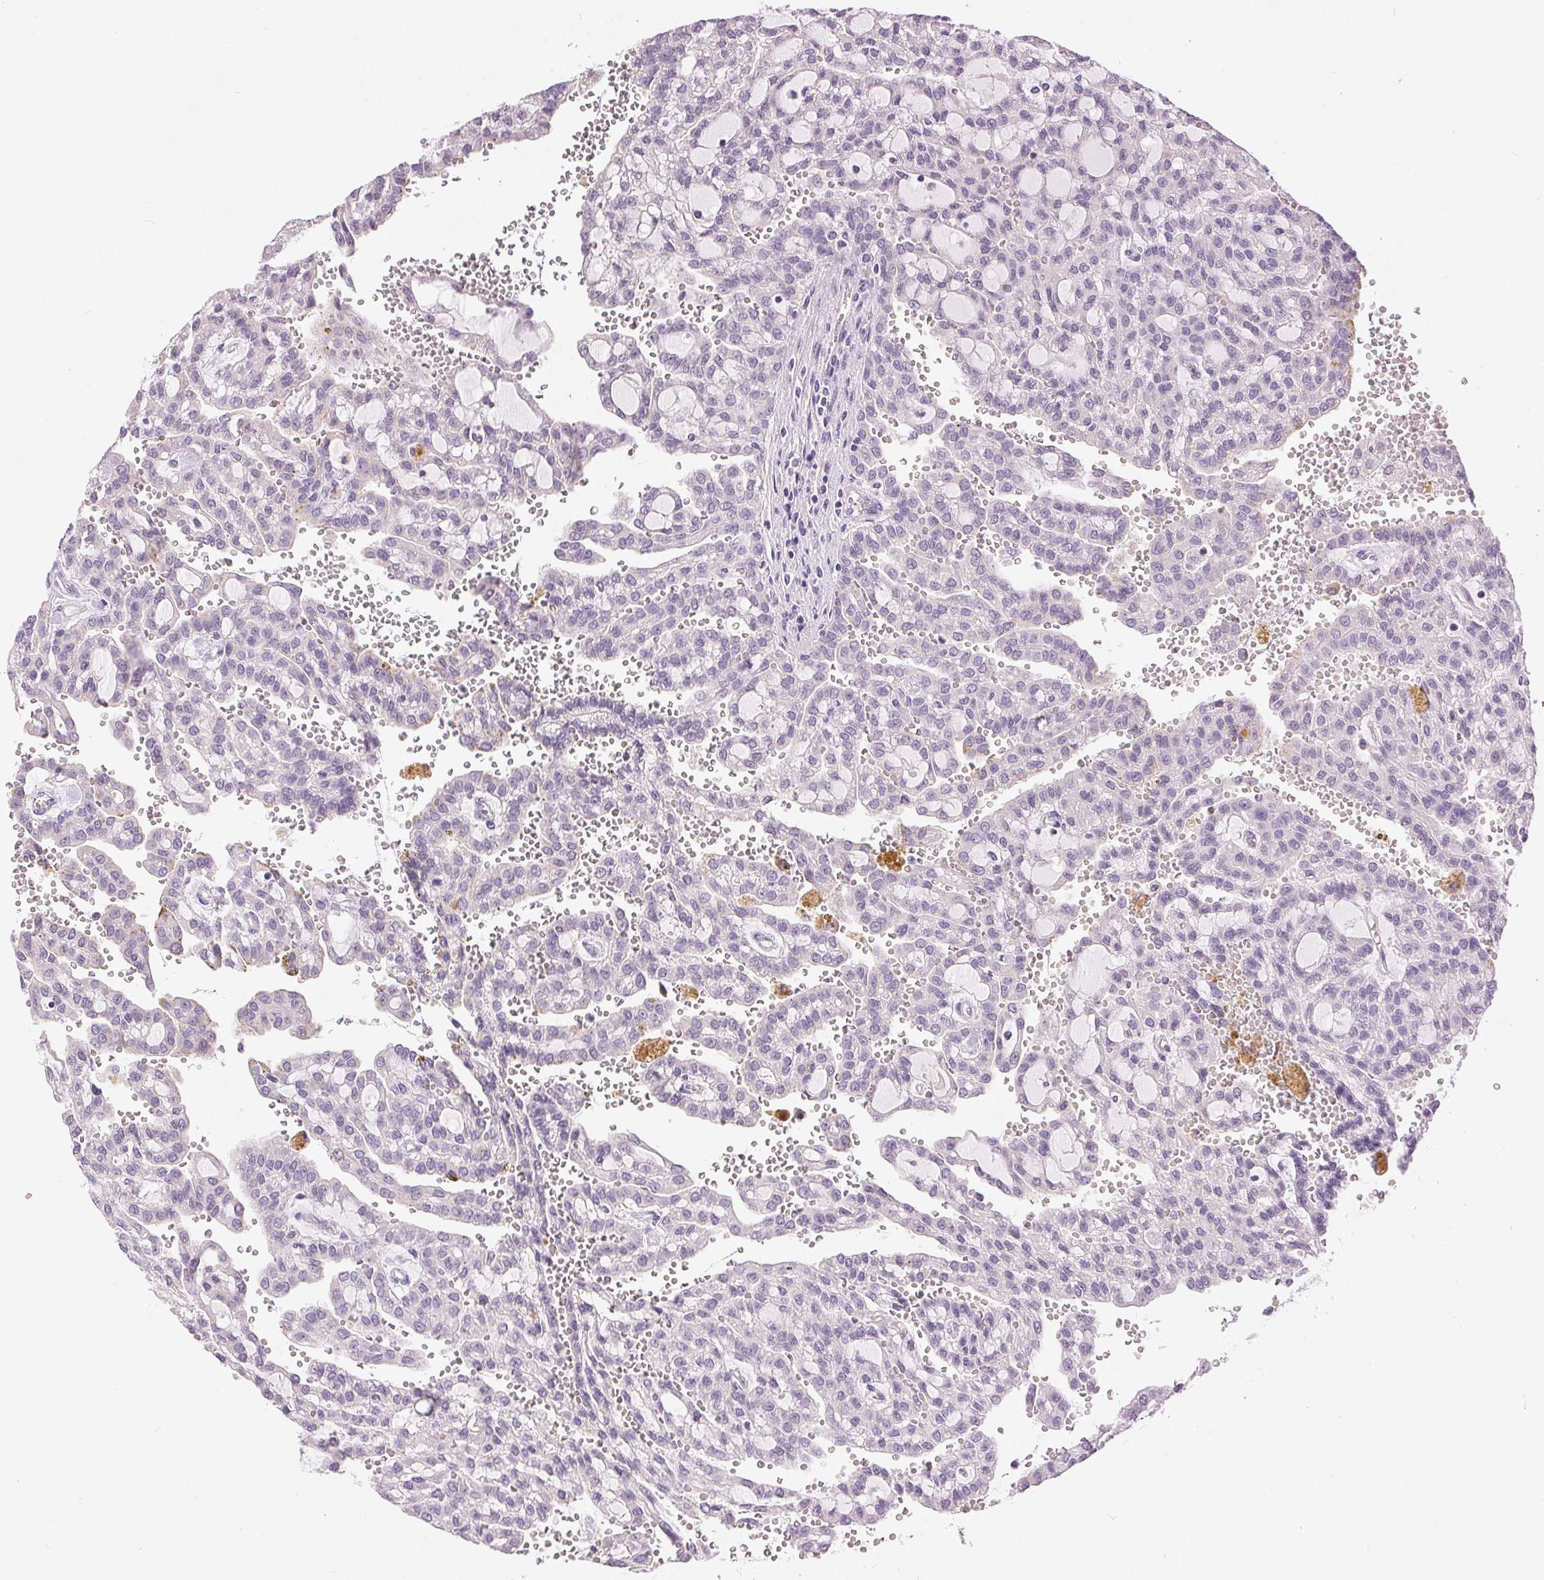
{"staining": {"intensity": "negative", "quantity": "none", "location": "none"}, "tissue": "renal cancer", "cell_type": "Tumor cells", "image_type": "cancer", "snomed": [{"axis": "morphology", "description": "Adenocarcinoma, NOS"}, {"axis": "topography", "description": "Kidney"}], "caption": "Tumor cells show no significant protein expression in renal adenocarcinoma.", "gene": "DSG3", "patient": {"sex": "male", "age": 63}}